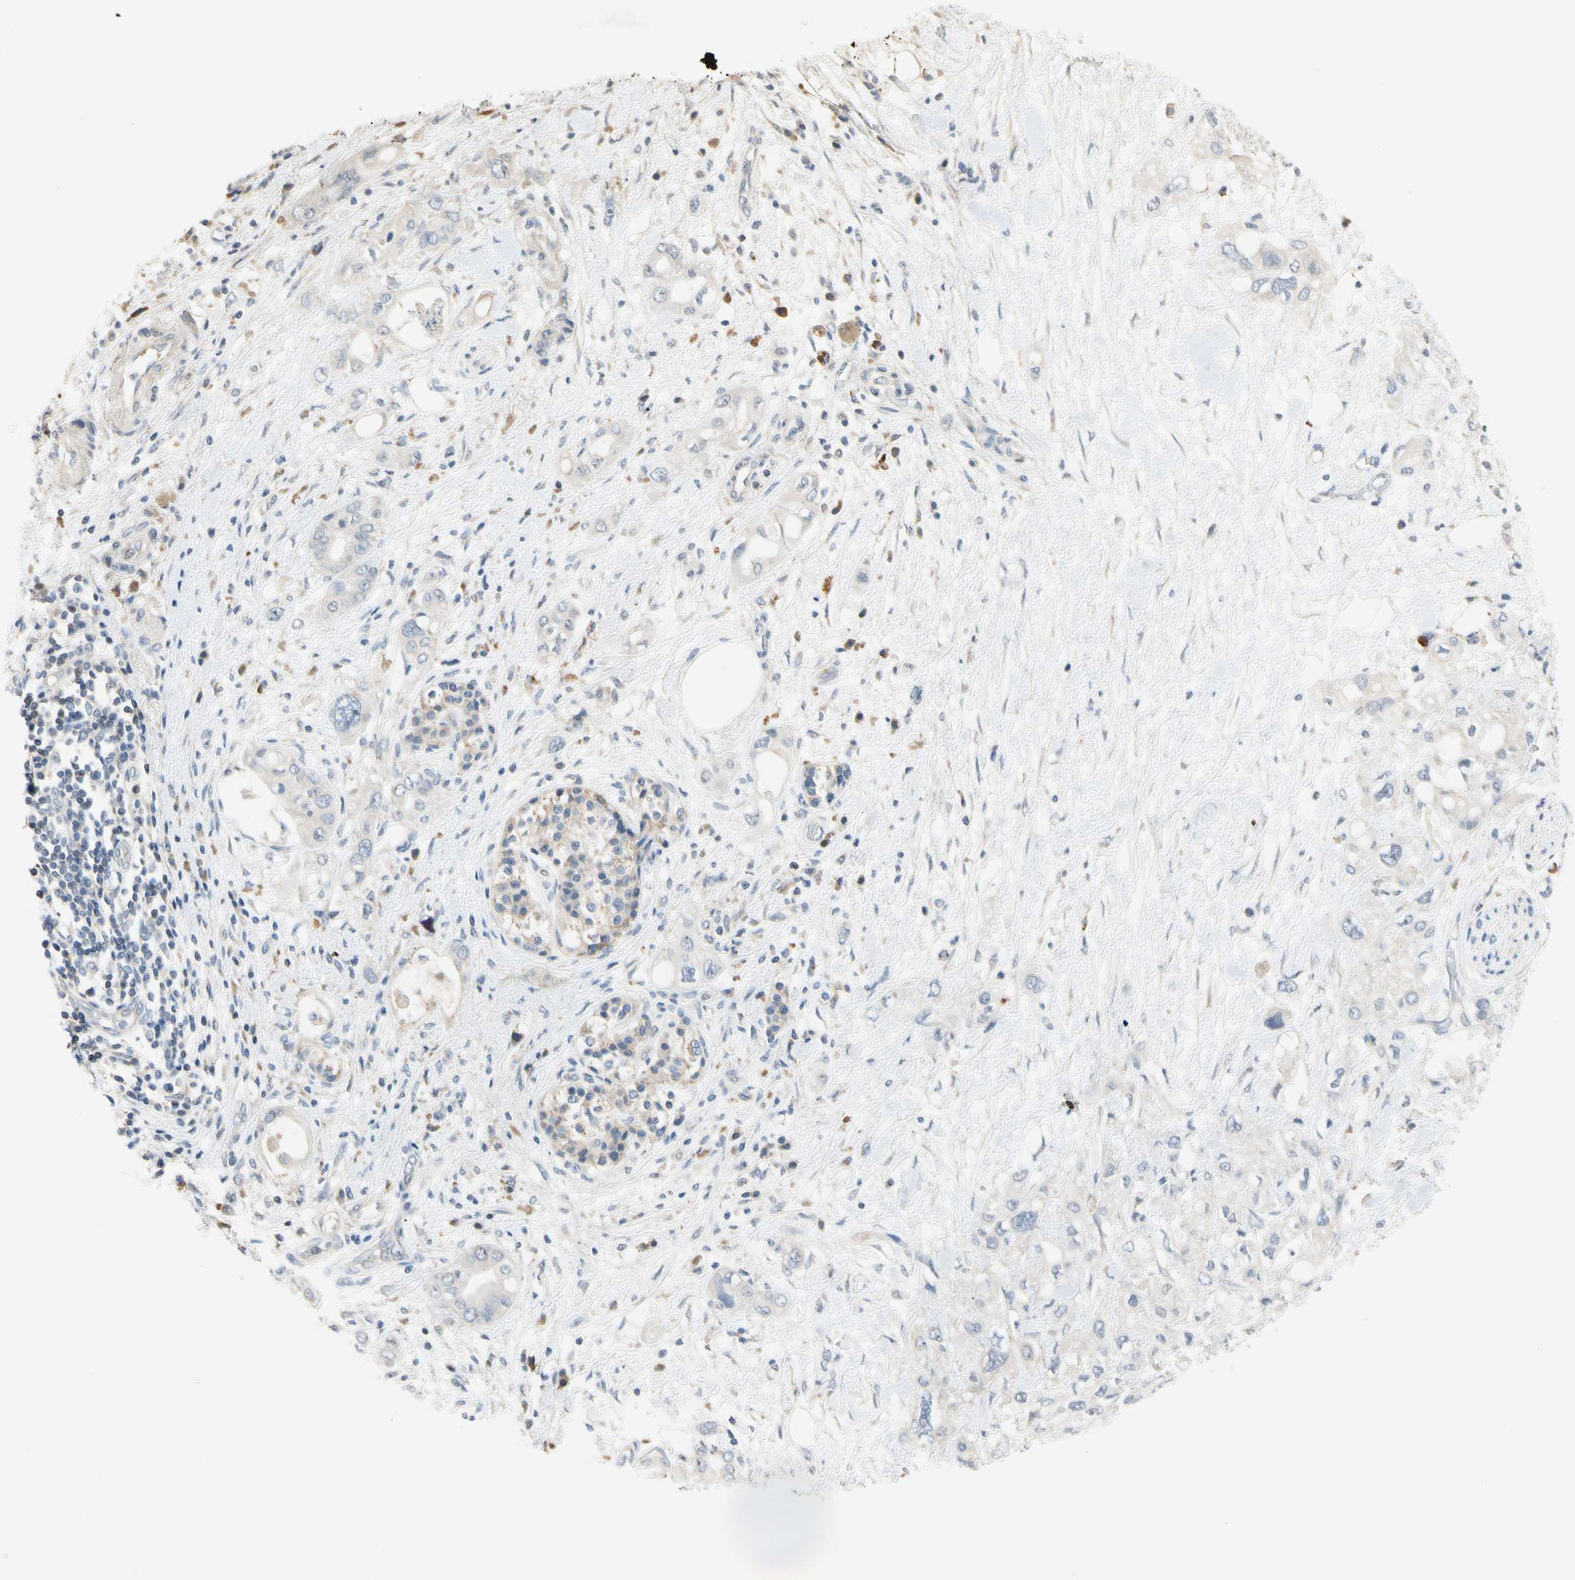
{"staining": {"intensity": "negative", "quantity": "none", "location": "none"}, "tissue": "pancreatic cancer", "cell_type": "Tumor cells", "image_type": "cancer", "snomed": [{"axis": "morphology", "description": "Adenocarcinoma, NOS"}, {"axis": "topography", "description": "Pancreas"}], "caption": "Immunohistochemical staining of human pancreatic adenocarcinoma demonstrates no significant staining in tumor cells.", "gene": "GAS6", "patient": {"sex": "female", "age": 56}}